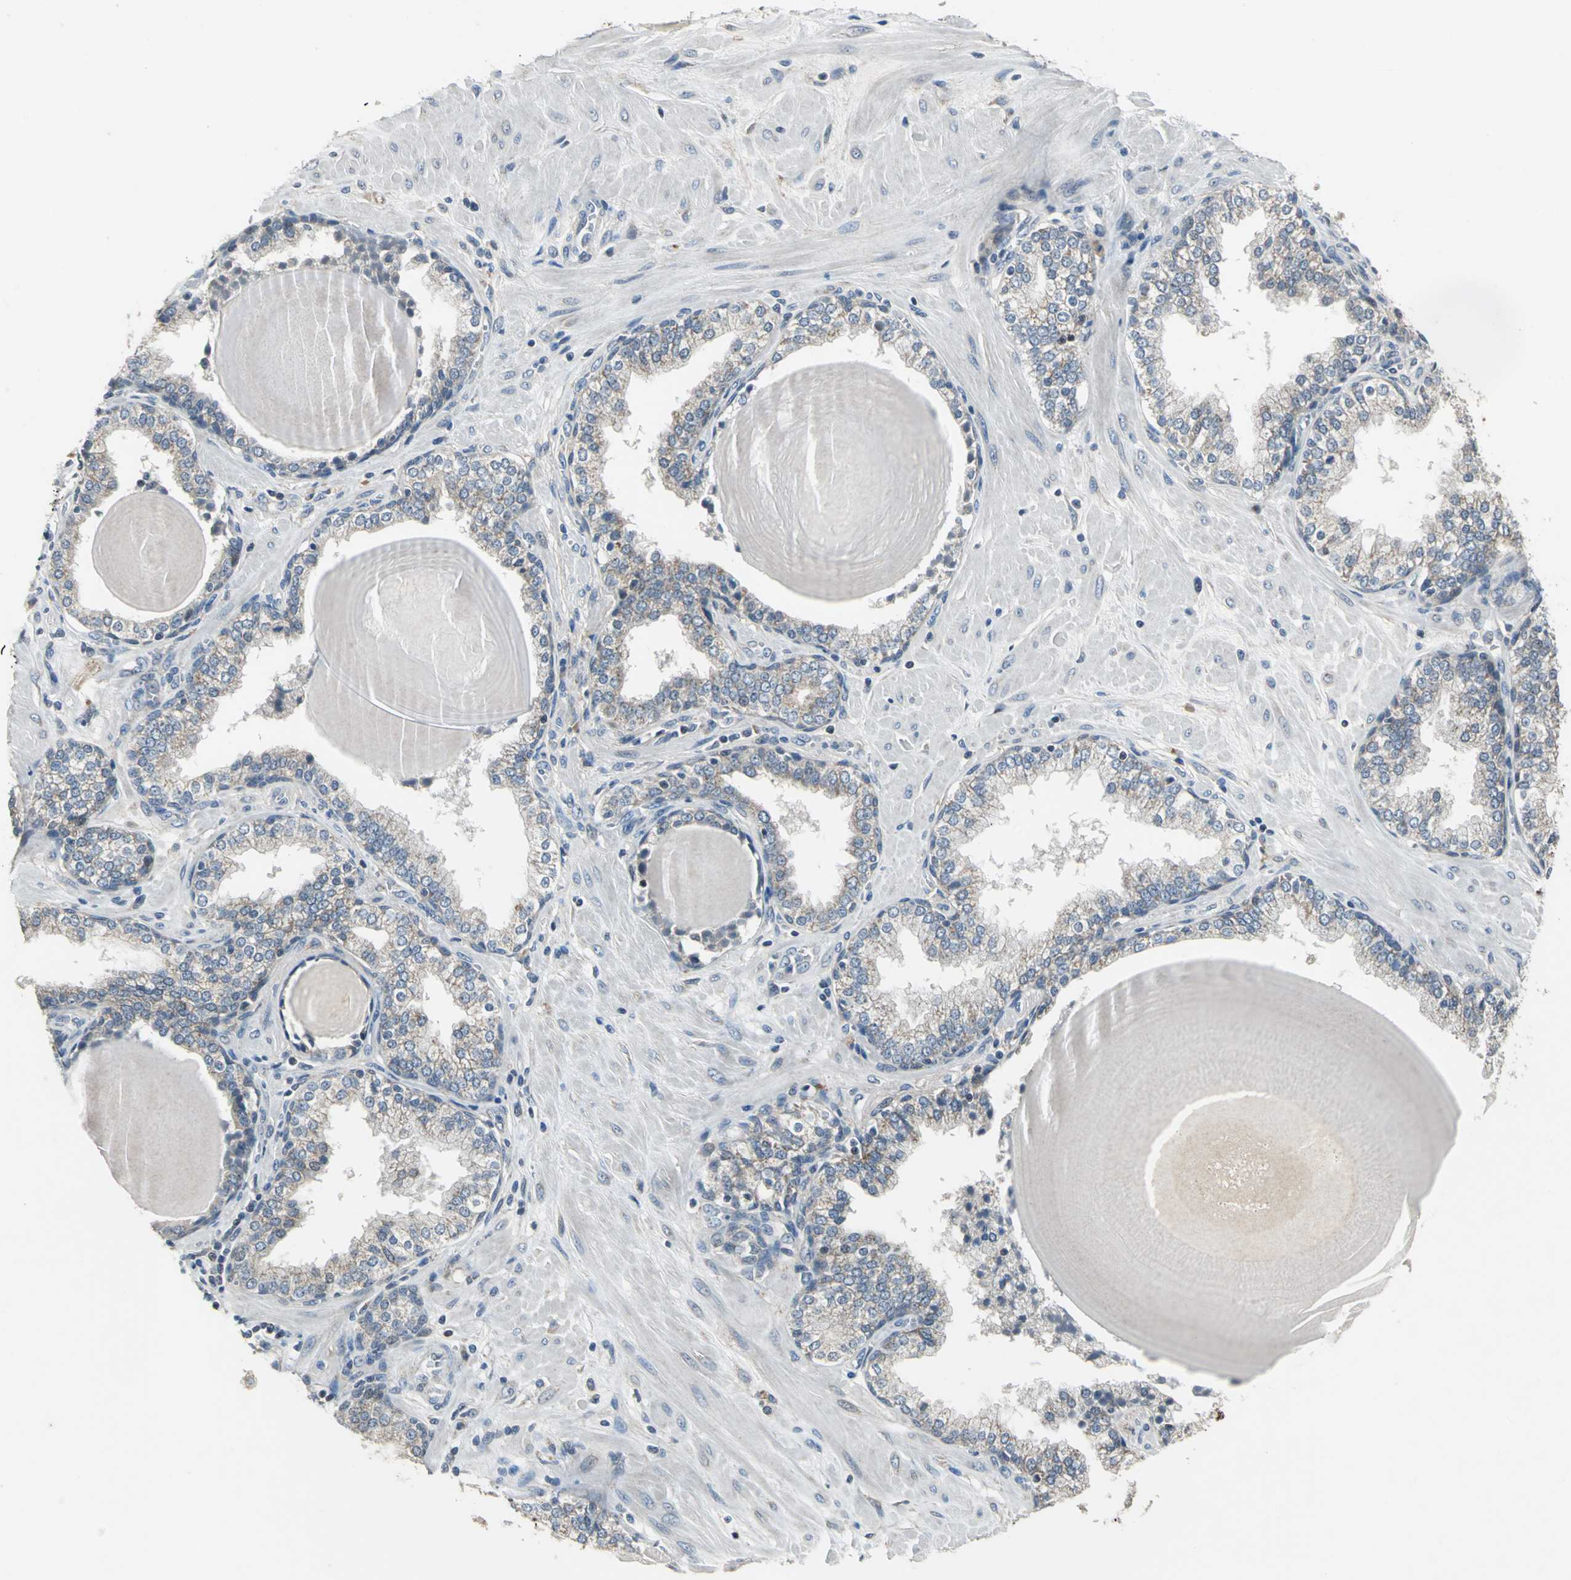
{"staining": {"intensity": "weak", "quantity": "<25%", "location": "cytoplasmic/membranous"}, "tissue": "prostate", "cell_type": "Glandular cells", "image_type": "normal", "snomed": [{"axis": "morphology", "description": "Normal tissue, NOS"}, {"axis": "topography", "description": "Prostate"}], "caption": "IHC of benign prostate shows no positivity in glandular cells.", "gene": "JADE3", "patient": {"sex": "male", "age": 51}}